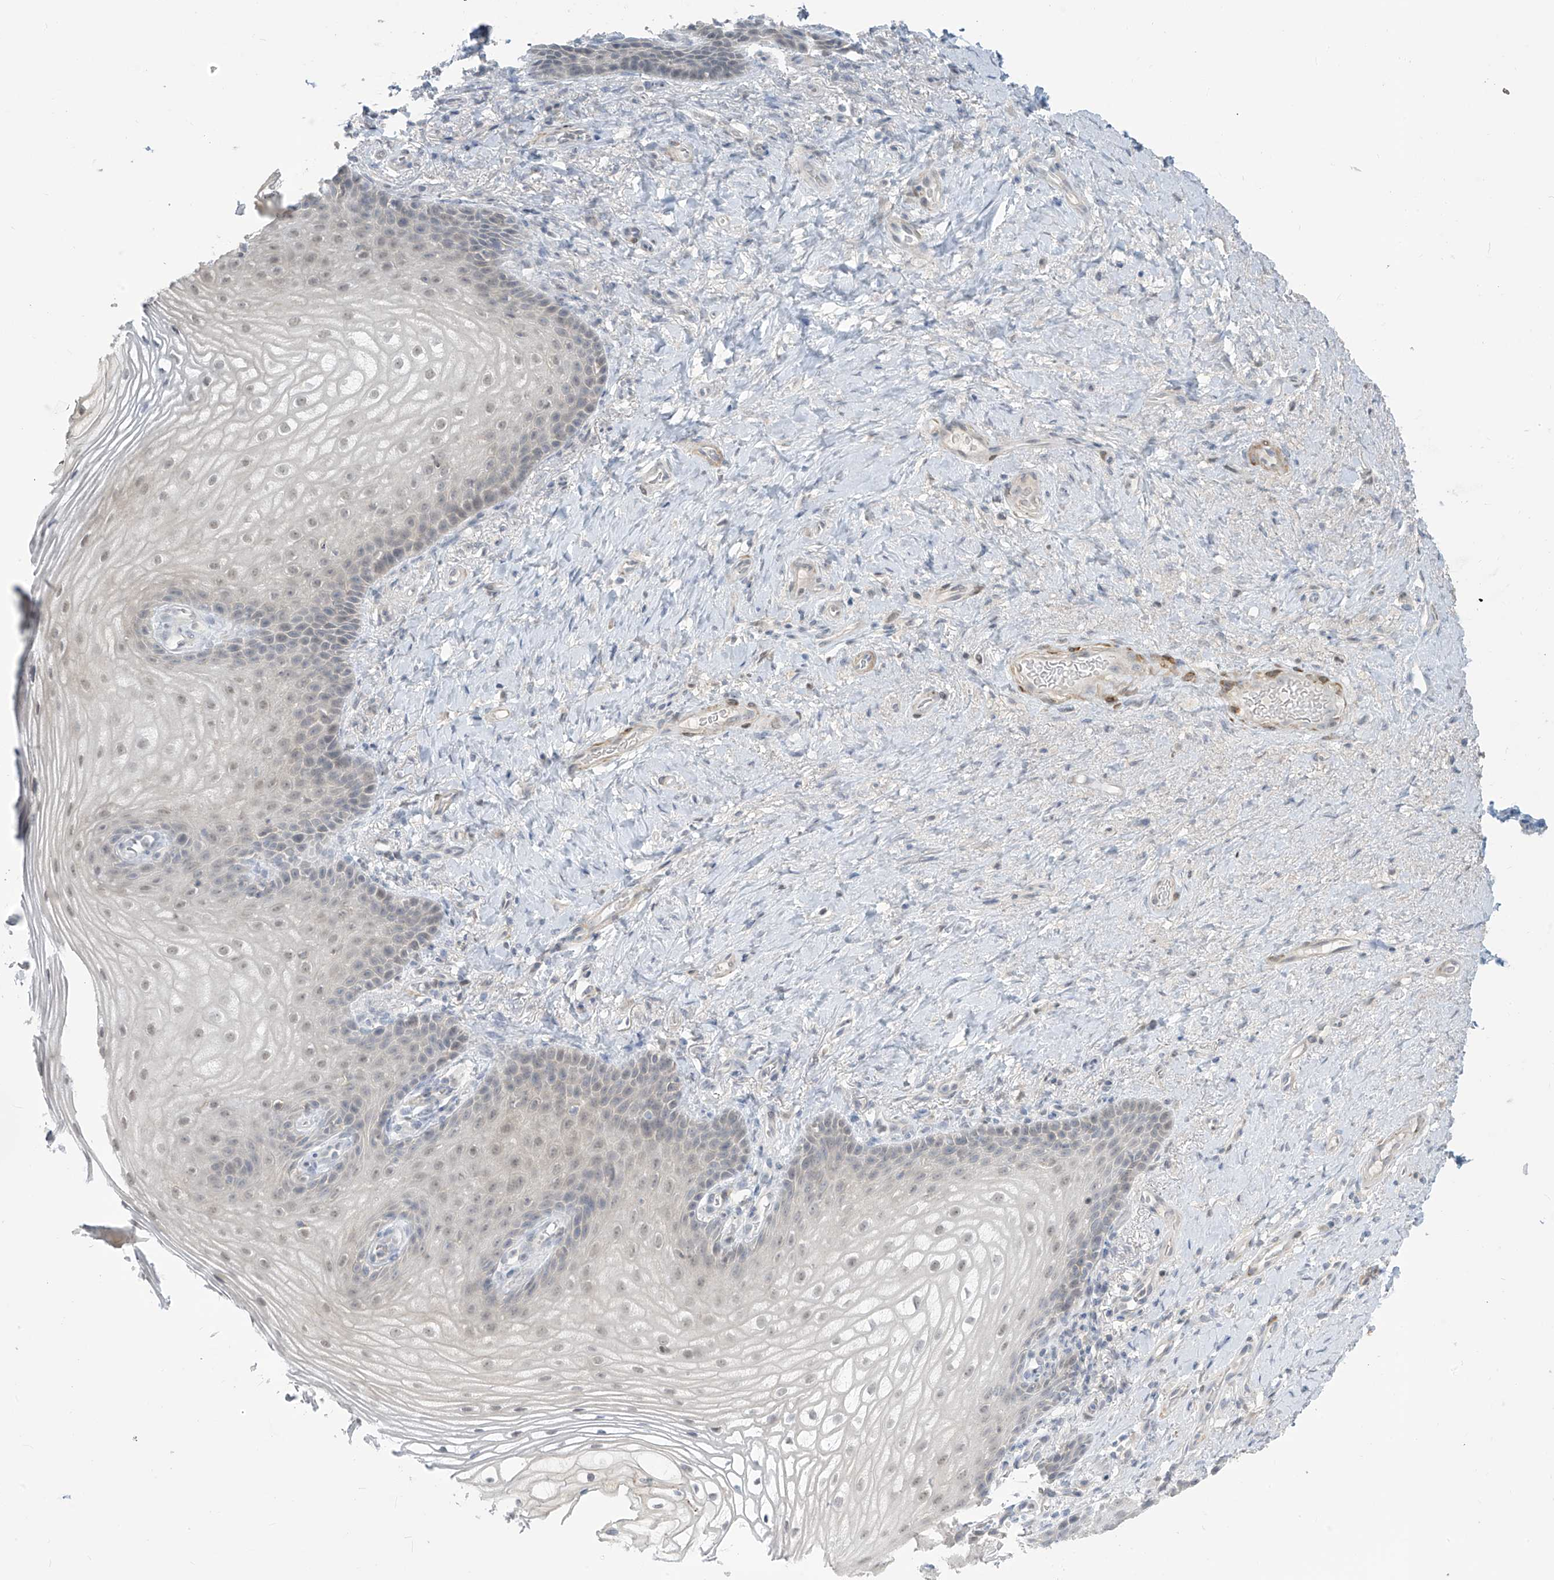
{"staining": {"intensity": "weak", "quantity": ">75%", "location": "nuclear"}, "tissue": "vagina", "cell_type": "Squamous epithelial cells", "image_type": "normal", "snomed": [{"axis": "morphology", "description": "Normal tissue, NOS"}, {"axis": "topography", "description": "Vagina"}], "caption": "A low amount of weak nuclear positivity is appreciated in approximately >75% of squamous epithelial cells in unremarkable vagina.", "gene": "METAP1D", "patient": {"sex": "female", "age": 60}}